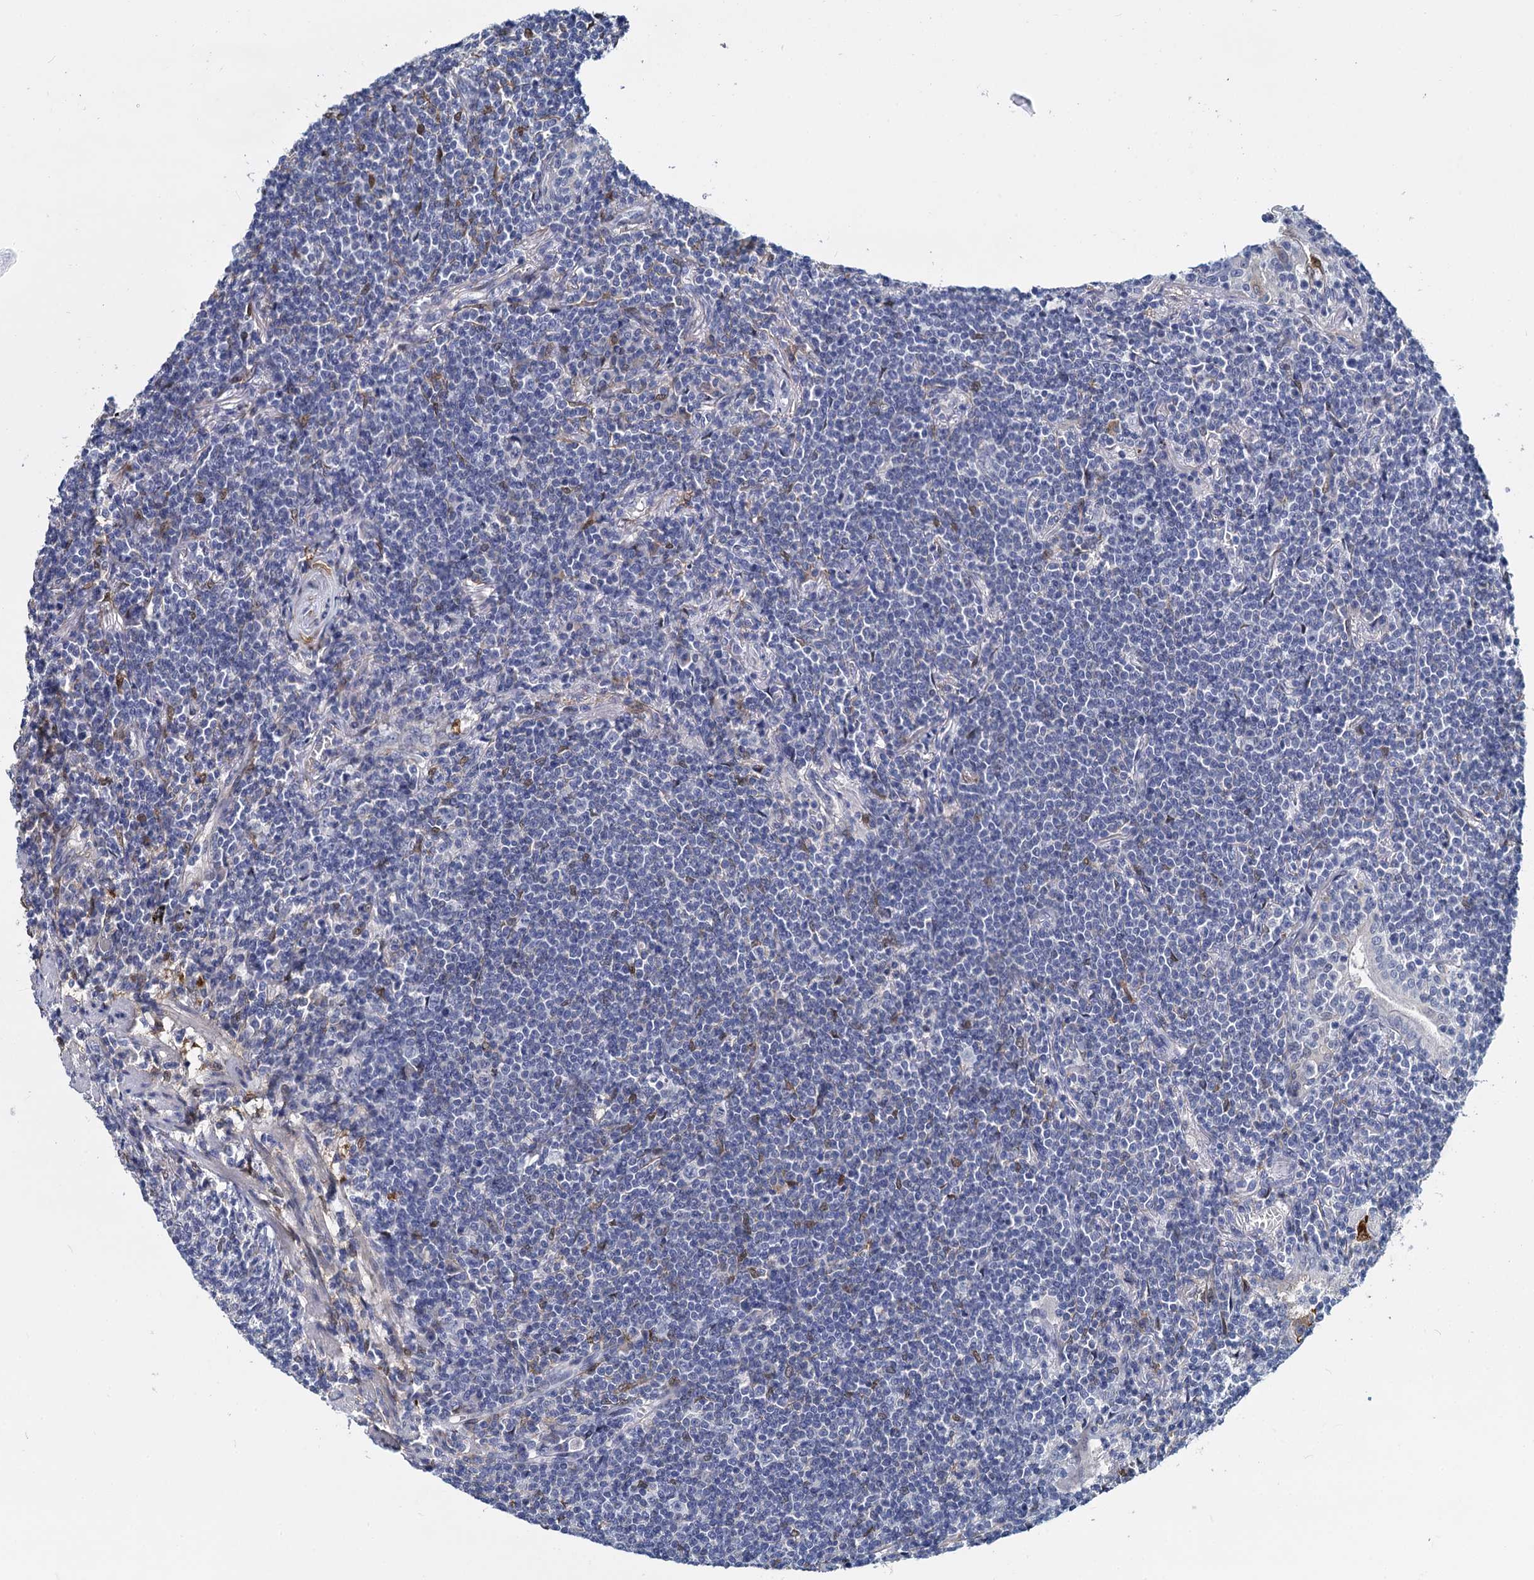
{"staining": {"intensity": "negative", "quantity": "none", "location": "none"}, "tissue": "lymphoma", "cell_type": "Tumor cells", "image_type": "cancer", "snomed": [{"axis": "morphology", "description": "Malignant lymphoma, non-Hodgkin's type, Low grade"}, {"axis": "topography", "description": "Lung"}], "caption": "Immunohistochemical staining of human malignant lymphoma, non-Hodgkin's type (low-grade) reveals no significant staining in tumor cells. (DAB immunohistochemistry (IHC), high magnification).", "gene": "GSTM3", "patient": {"sex": "female", "age": 71}}